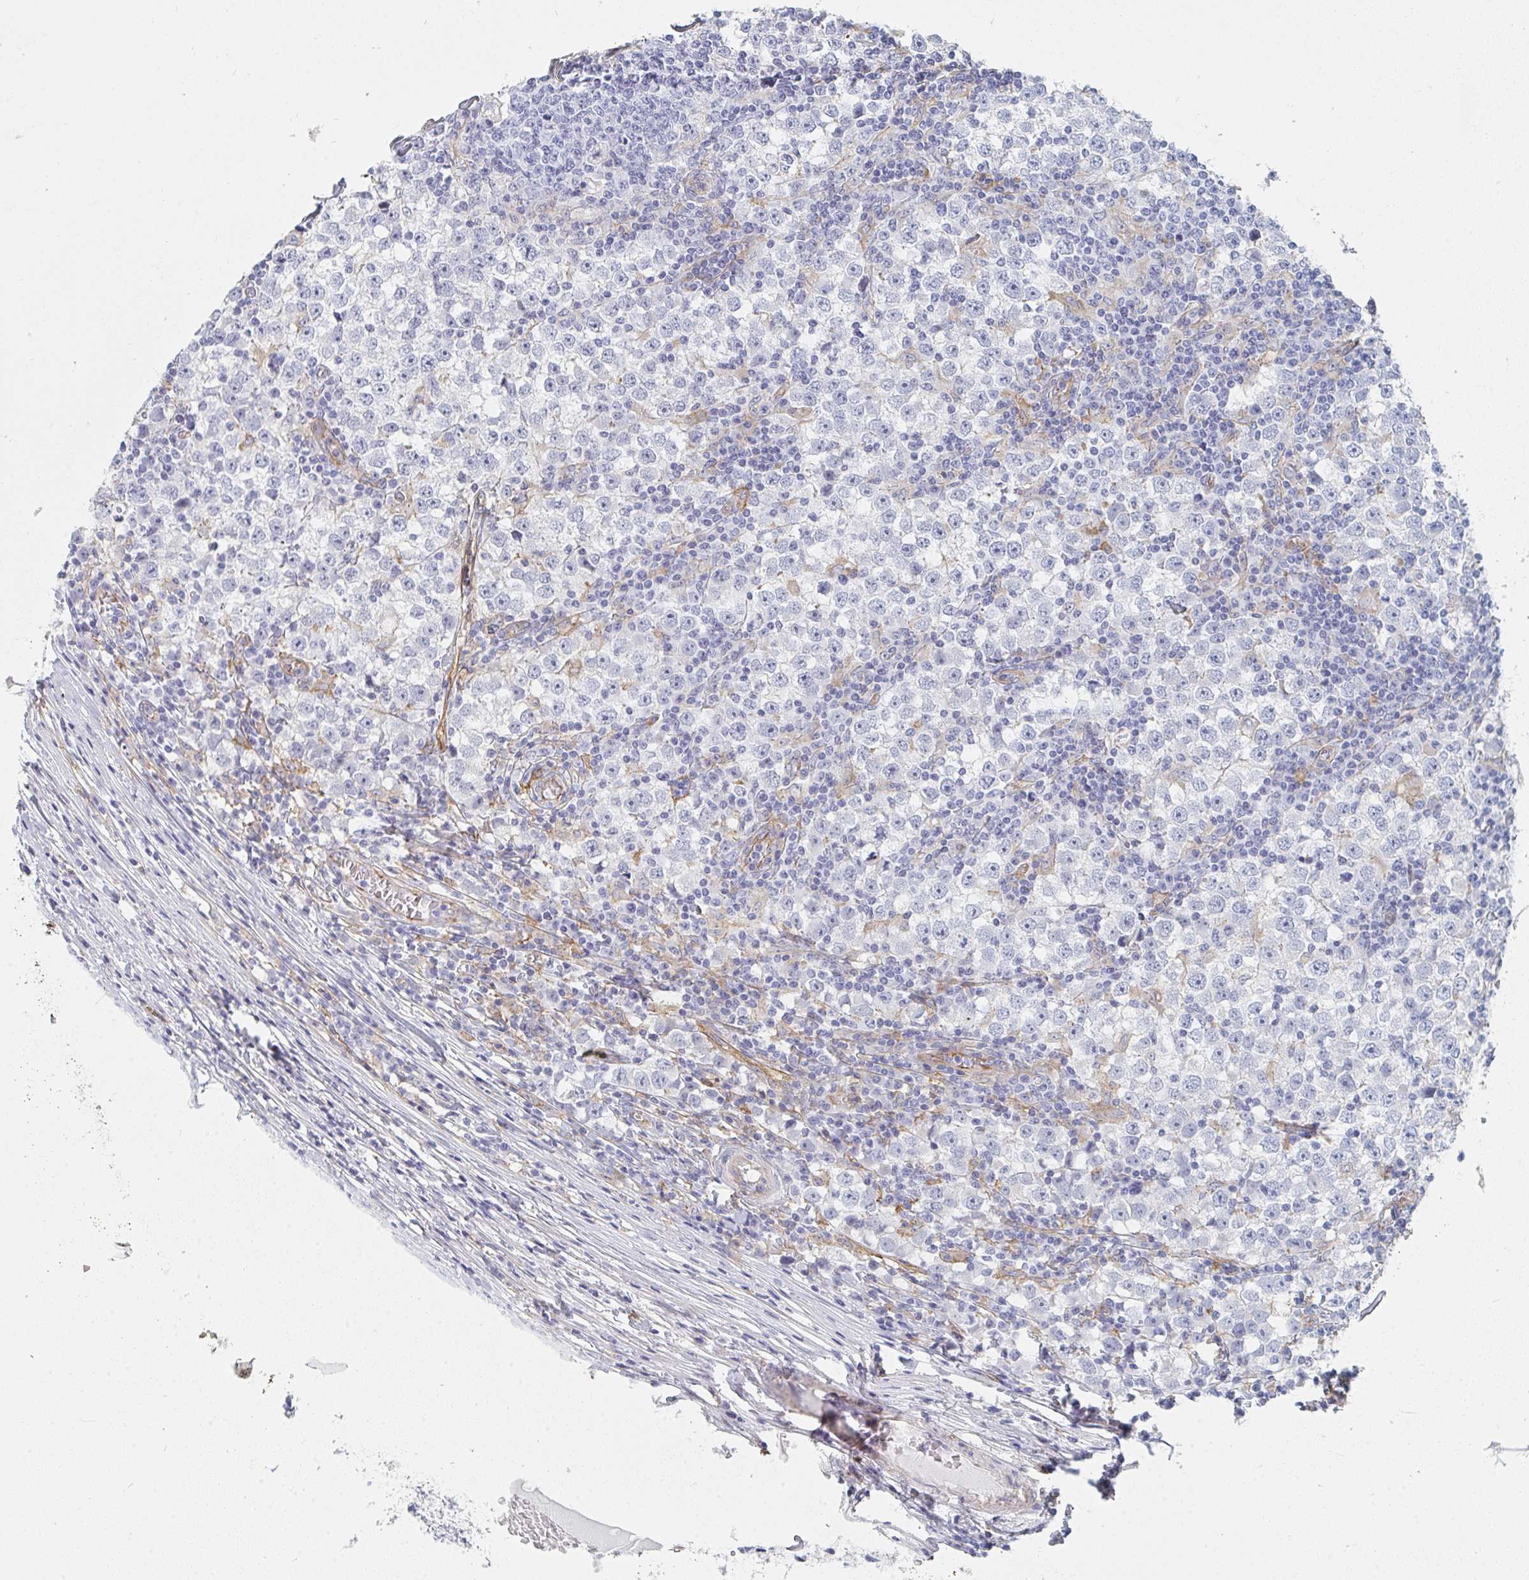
{"staining": {"intensity": "negative", "quantity": "none", "location": "none"}, "tissue": "testis cancer", "cell_type": "Tumor cells", "image_type": "cancer", "snomed": [{"axis": "morphology", "description": "Seminoma, NOS"}, {"axis": "topography", "description": "Testis"}], "caption": "Histopathology image shows no protein expression in tumor cells of testis cancer (seminoma) tissue.", "gene": "DAB2", "patient": {"sex": "male", "age": 65}}